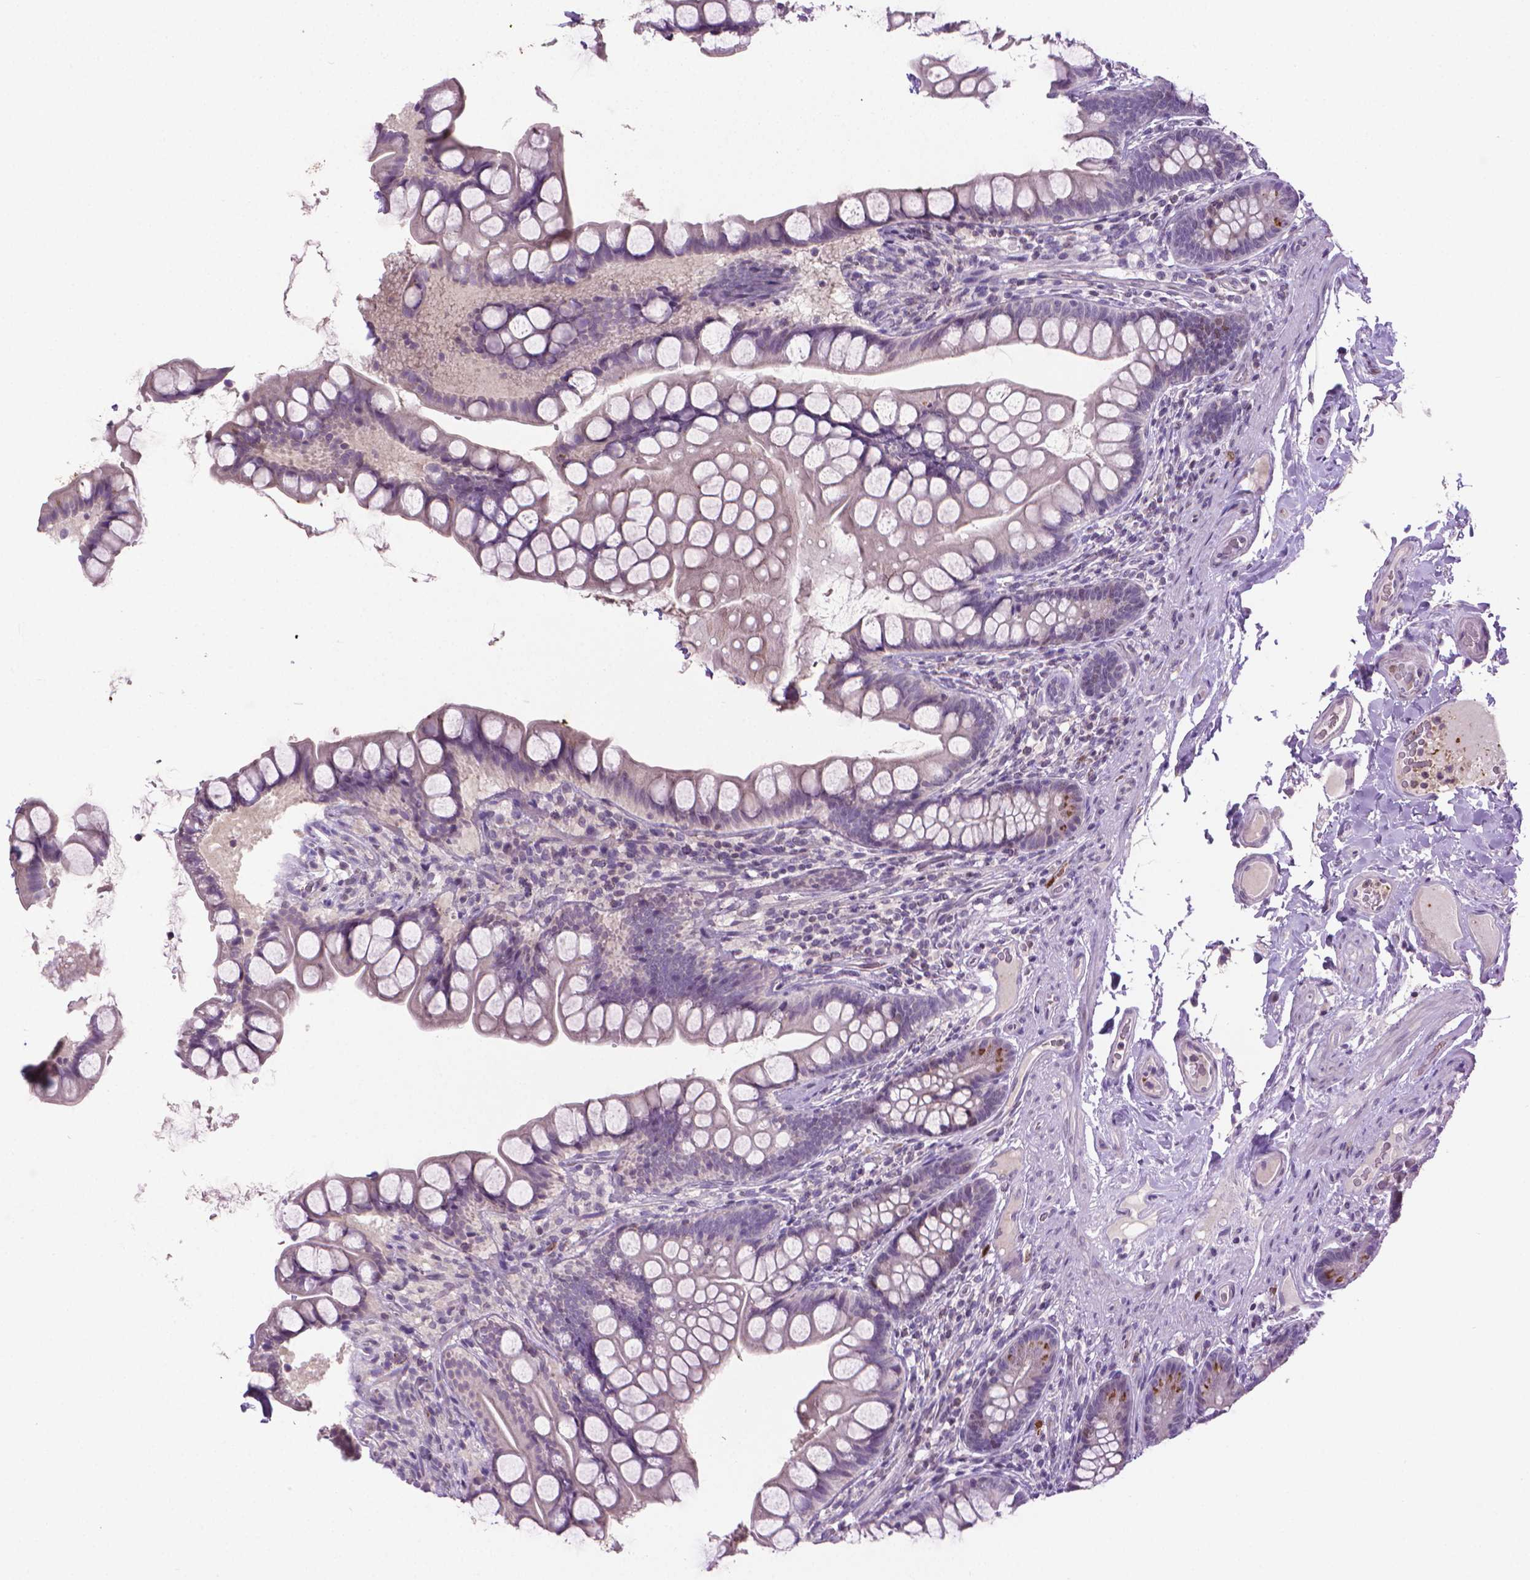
{"staining": {"intensity": "moderate", "quantity": "25%-75%", "location": "cytoplasmic/membranous"}, "tissue": "small intestine", "cell_type": "Glandular cells", "image_type": "normal", "snomed": [{"axis": "morphology", "description": "Normal tissue, NOS"}, {"axis": "topography", "description": "Small intestine"}], "caption": "Immunohistochemistry of benign small intestine displays medium levels of moderate cytoplasmic/membranous staining in about 25%-75% of glandular cells.", "gene": "CDKN2D", "patient": {"sex": "male", "age": 70}}